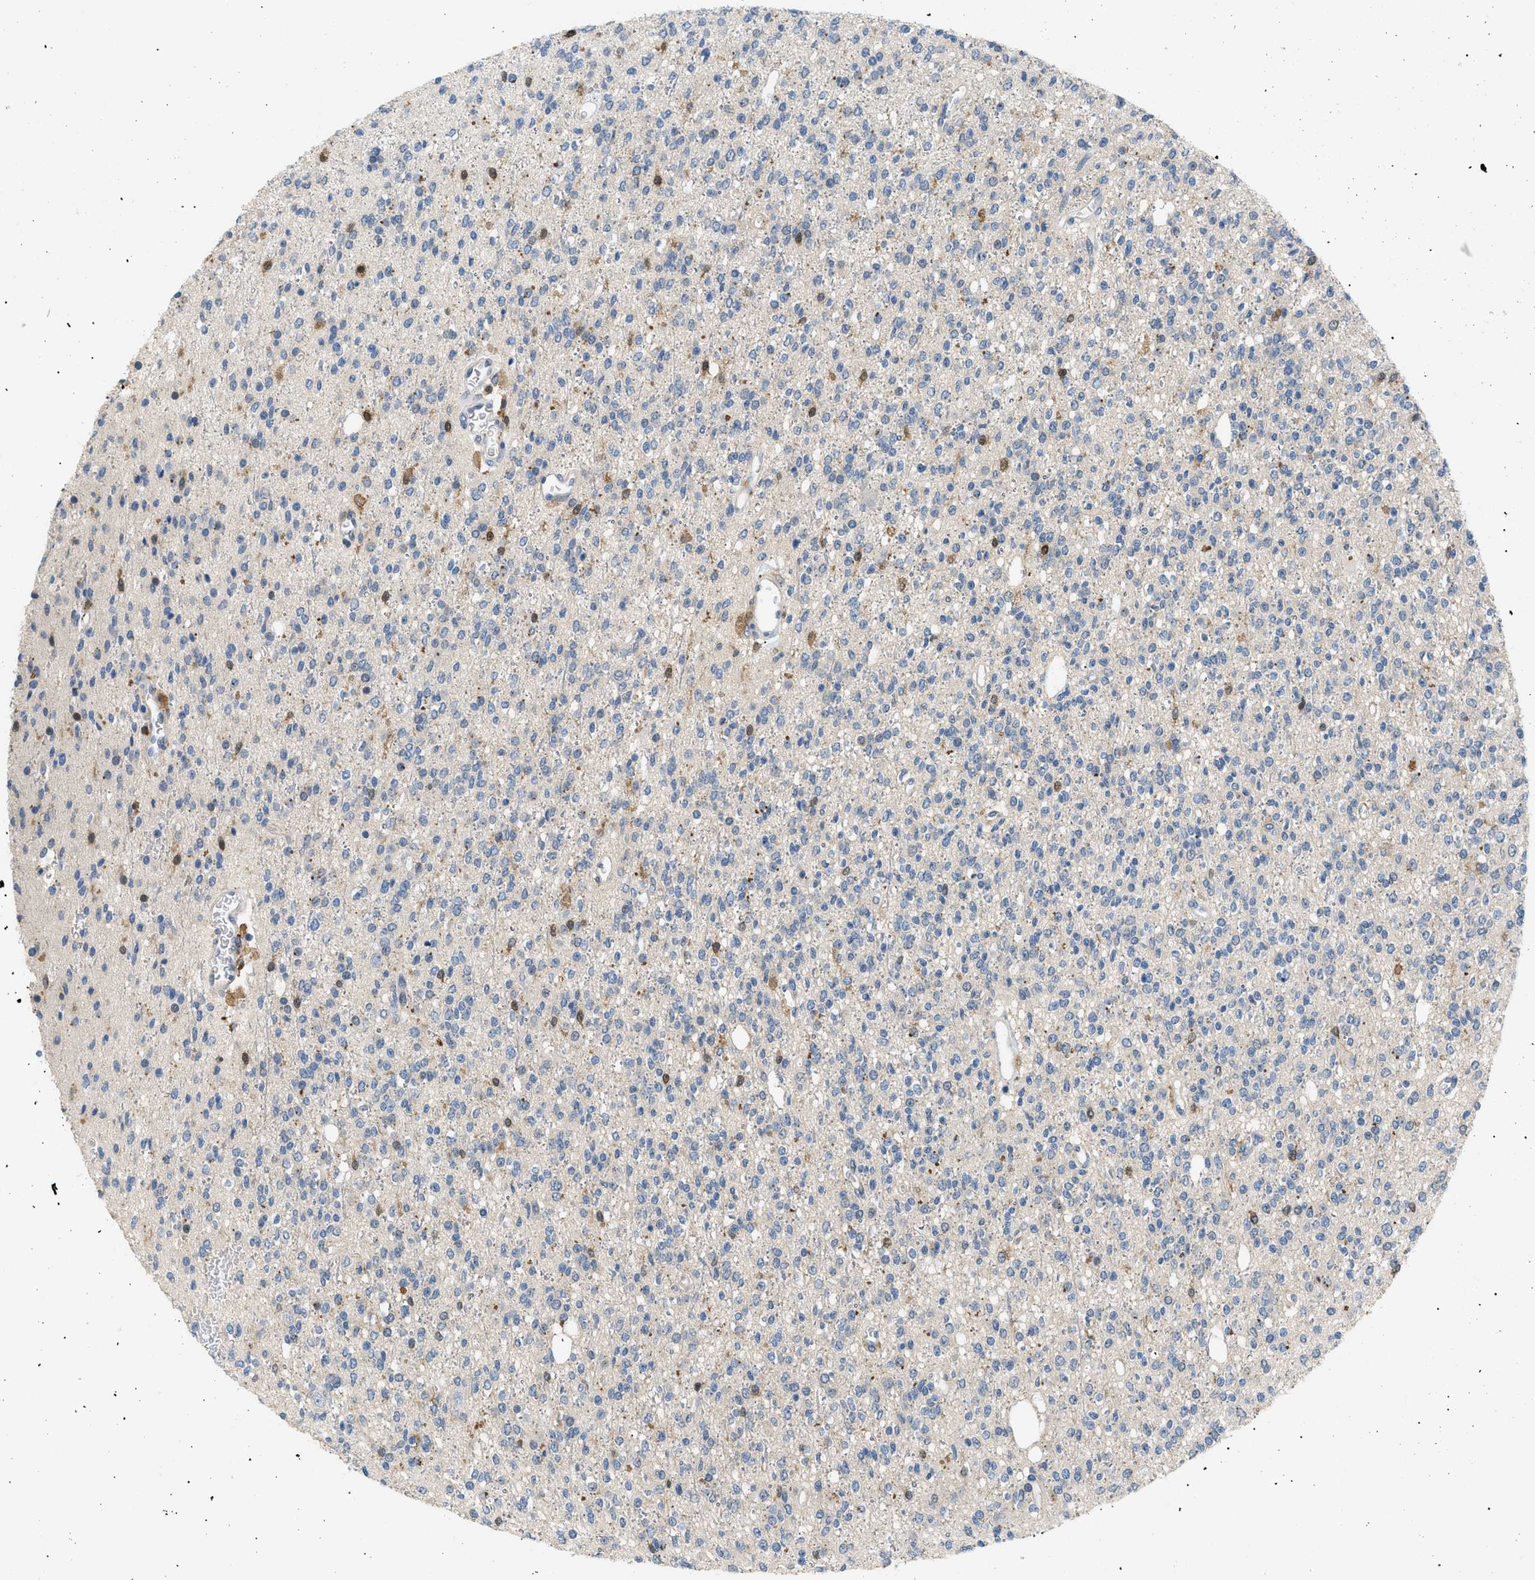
{"staining": {"intensity": "negative", "quantity": "none", "location": "none"}, "tissue": "glioma", "cell_type": "Tumor cells", "image_type": "cancer", "snomed": [{"axis": "morphology", "description": "Glioma, malignant, High grade"}, {"axis": "topography", "description": "Brain"}], "caption": "A high-resolution histopathology image shows immunohistochemistry staining of glioma, which exhibits no significant expression in tumor cells.", "gene": "AKR1A1", "patient": {"sex": "male", "age": 34}}